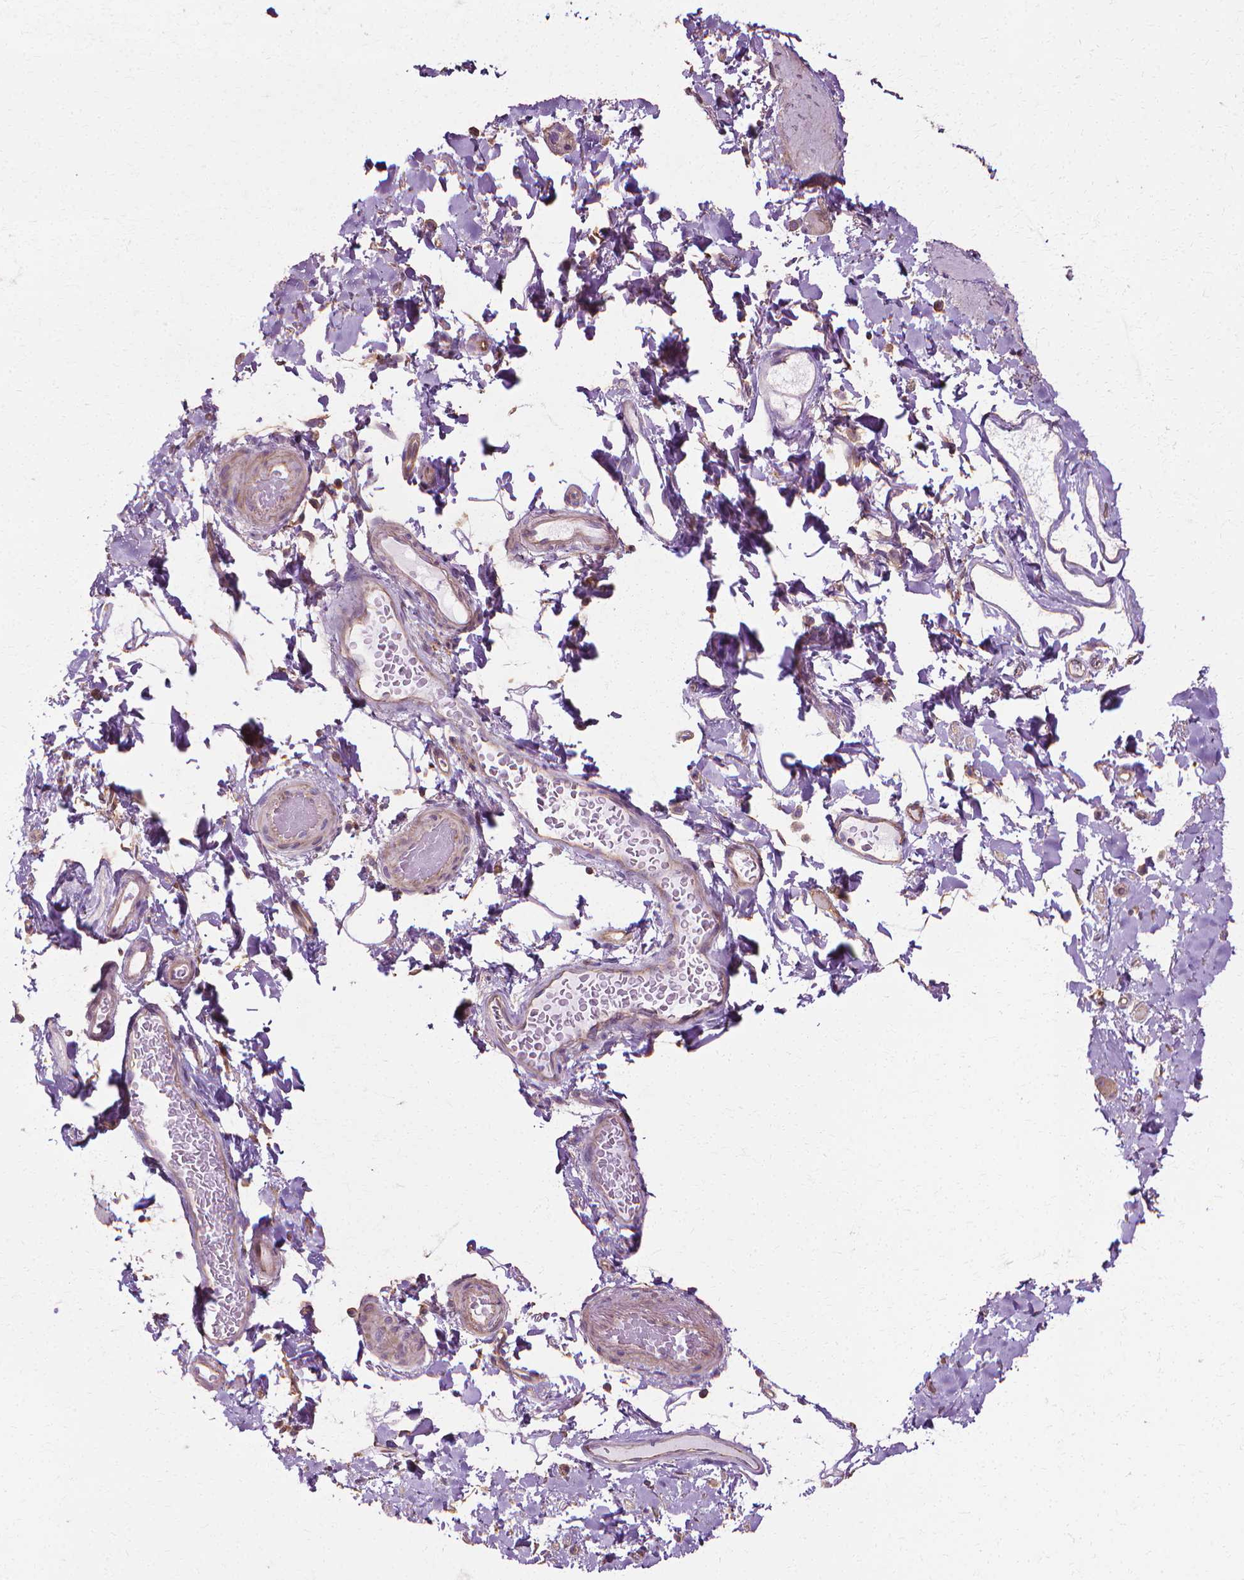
{"staining": {"intensity": "moderate", "quantity": "<25%", "location": "cytoplasmic/membranous"}, "tissue": "smooth muscle", "cell_type": "Smooth muscle cells", "image_type": "normal", "snomed": [{"axis": "morphology", "description": "Normal tissue, NOS"}, {"axis": "topography", "description": "Smooth muscle"}, {"axis": "topography", "description": "Colon"}], "caption": "Smooth muscle cells show low levels of moderate cytoplasmic/membranous positivity in approximately <25% of cells in unremarkable human smooth muscle.", "gene": "CFAP157", "patient": {"sex": "male", "age": 73}}